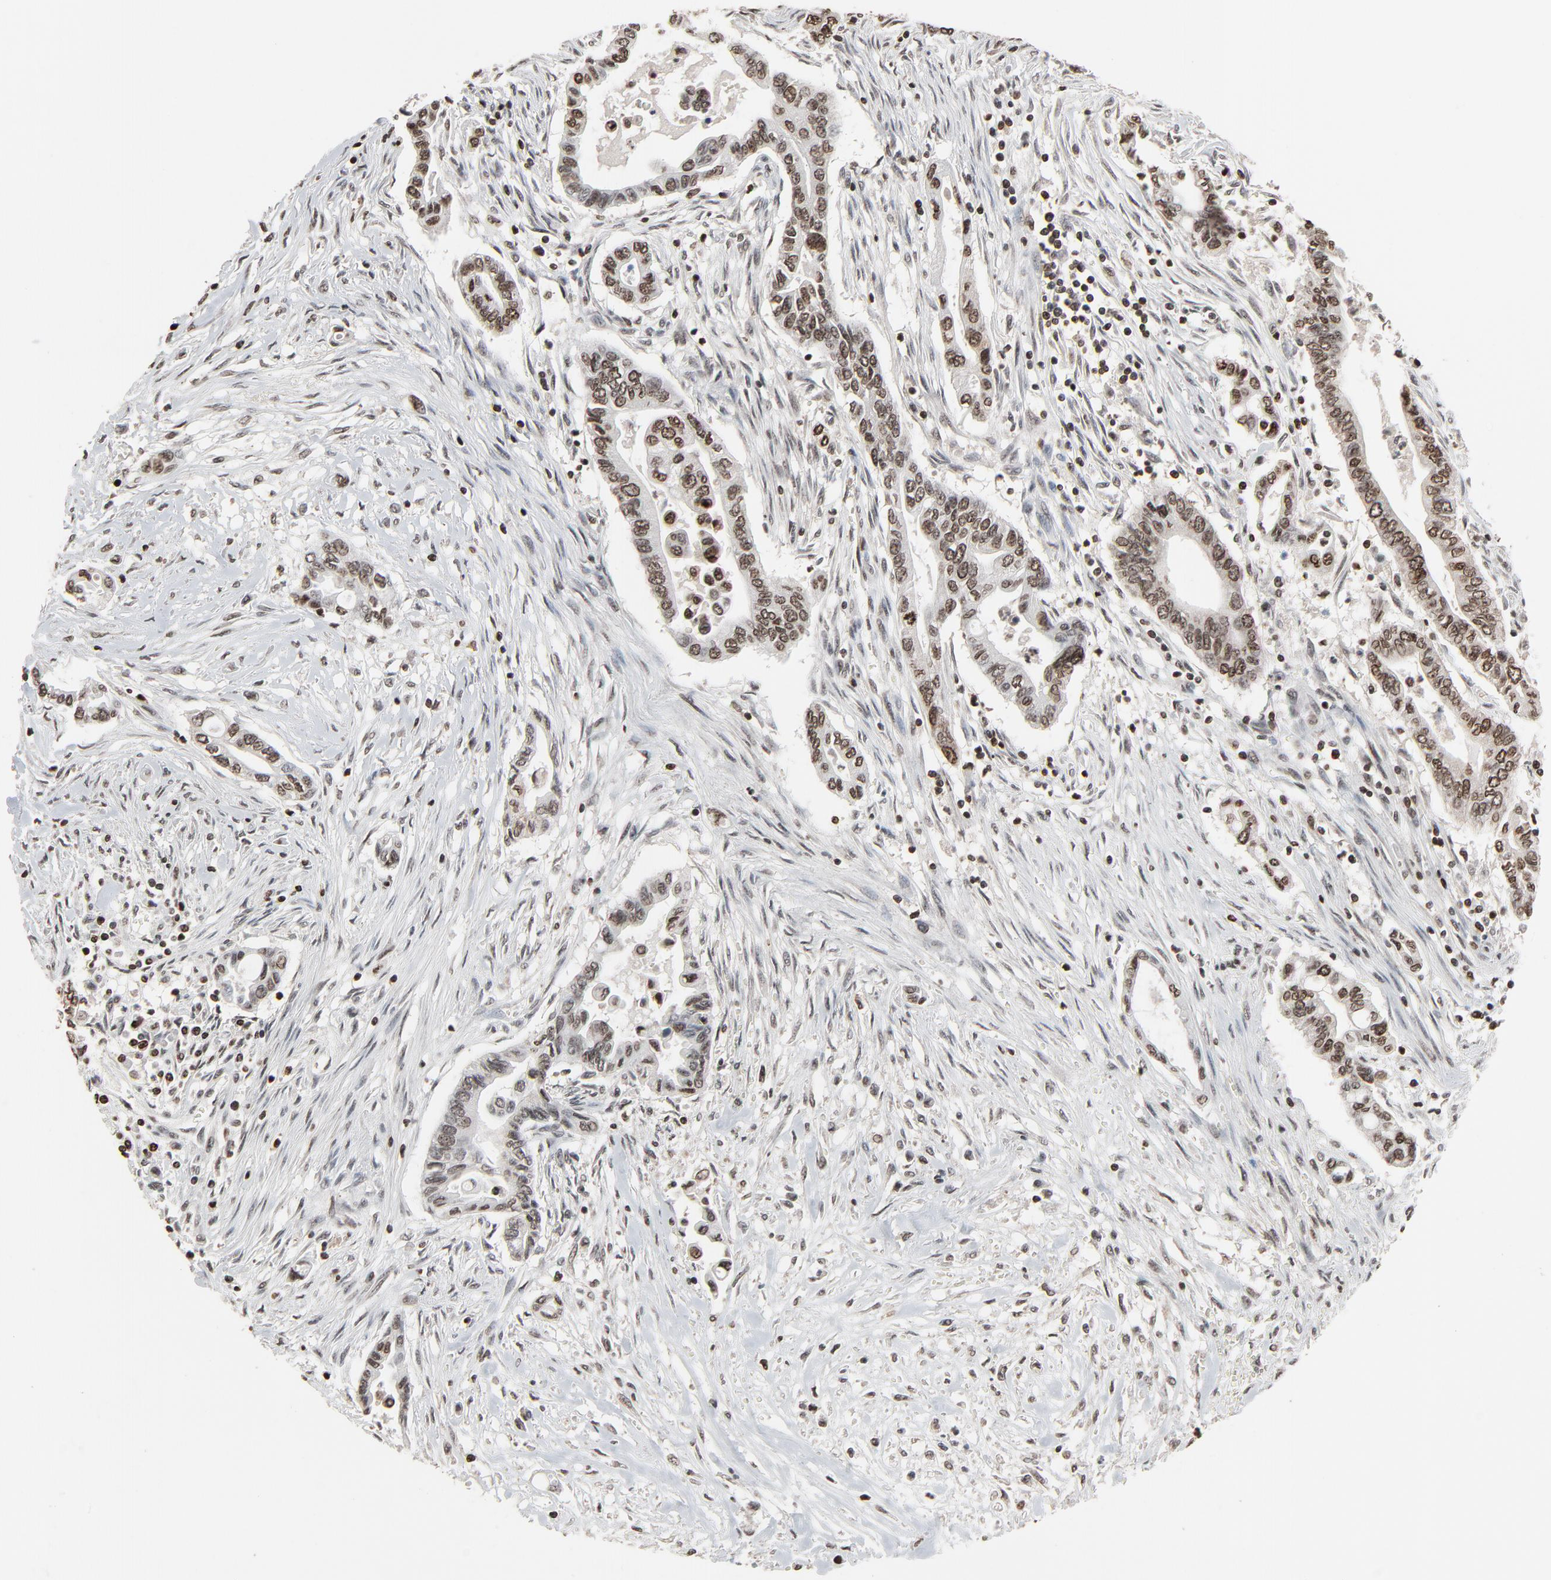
{"staining": {"intensity": "moderate", "quantity": ">75%", "location": "nuclear"}, "tissue": "pancreatic cancer", "cell_type": "Tumor cells", "image_type": "cancer", "snomed": [{"axis": "morphology", "description": "Adenocarcinoma, NOS"}, {"axis": "topography", "description": "Pancreas"}], "caption": "A histopathology image of human adenocarcinoma (pancreatic) stained for a protein shows moderate nuclear brown staining in tumor cells.", "gene": "RPS6KA3", "patient": {"sex": "female", "age": 57}}